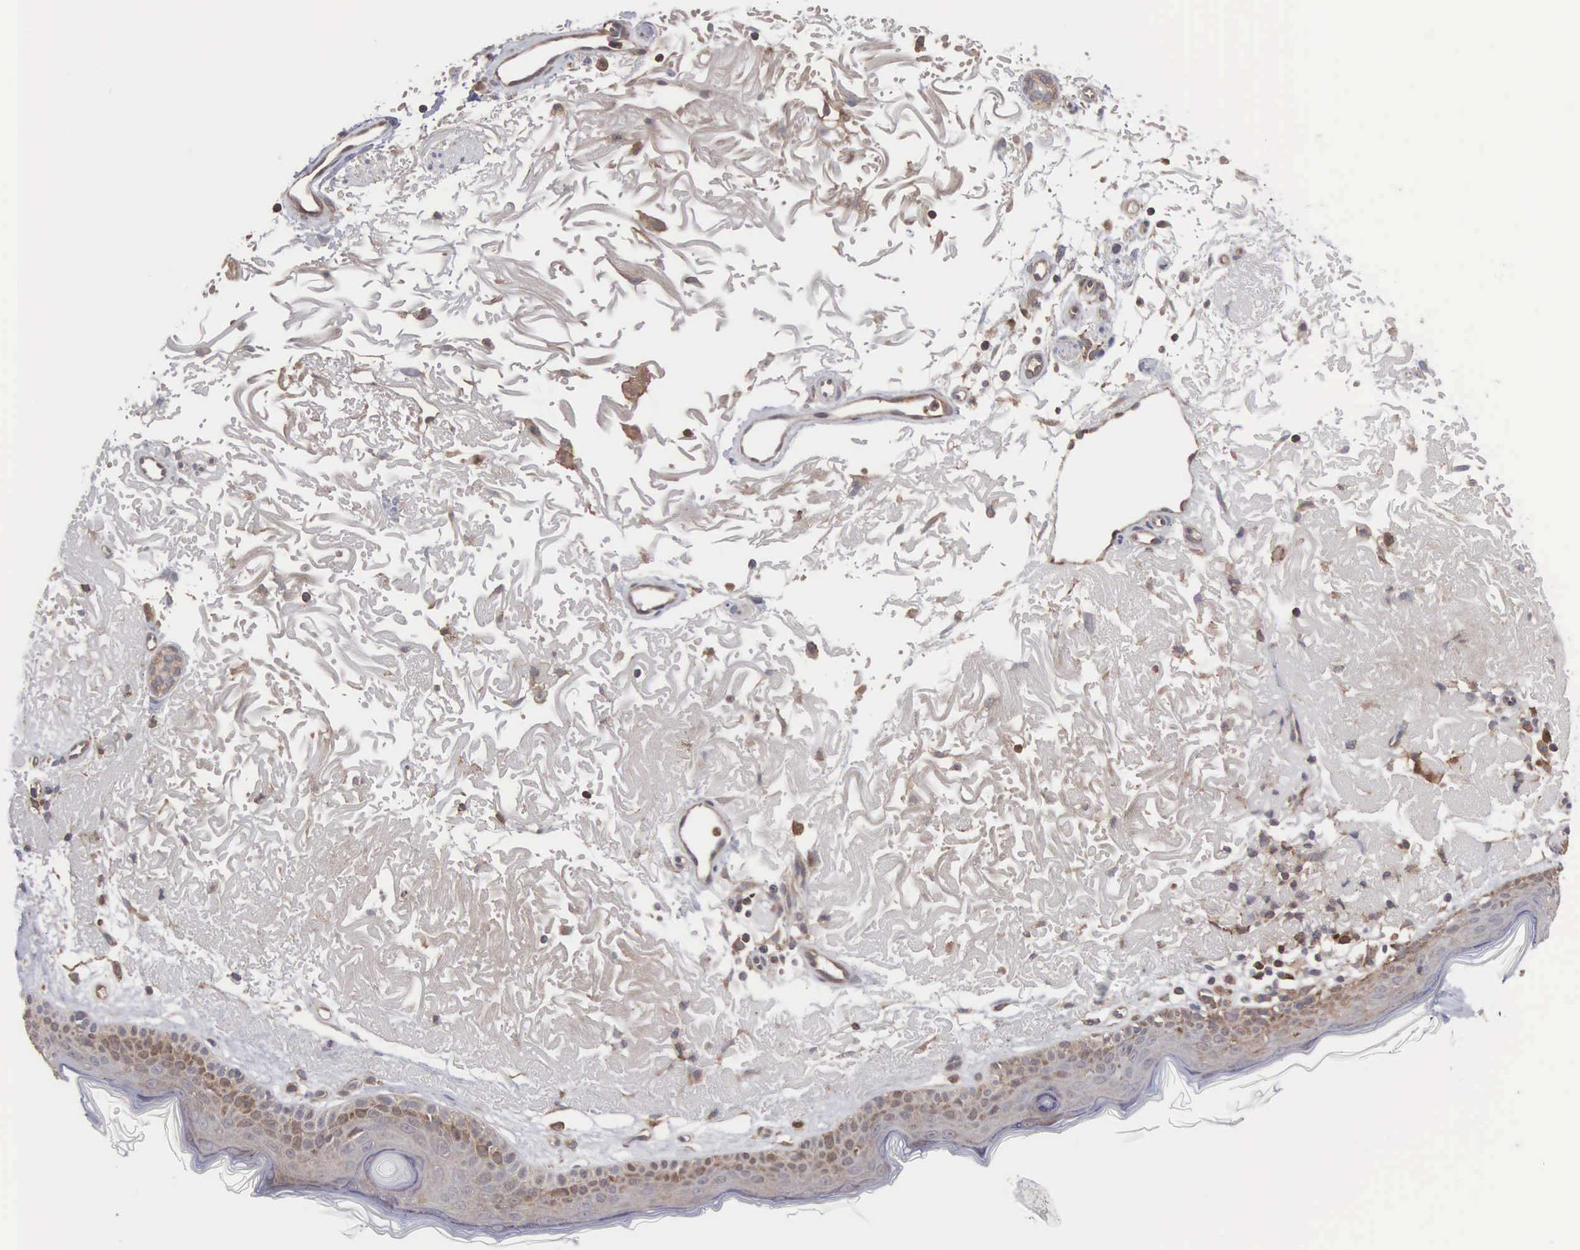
{"staining": {"intensity": "moderate", "quantity": ">75%", "location": "cytoplasmic/membranous"}, "tissue": "skin", "cell_type": "Fibroblasts", "image_type": "normal", "snomed": [{"axis": "morphology", "description": "Normal tissue, NOS"}, {"axis": "topography", "description": "Skin"}], "caption": "Skin stained with a protein marker exhibits moderate staining in fibroblasts.", "gene": "MTHFD1", "patient": {"sex": "female", "age": 90}}